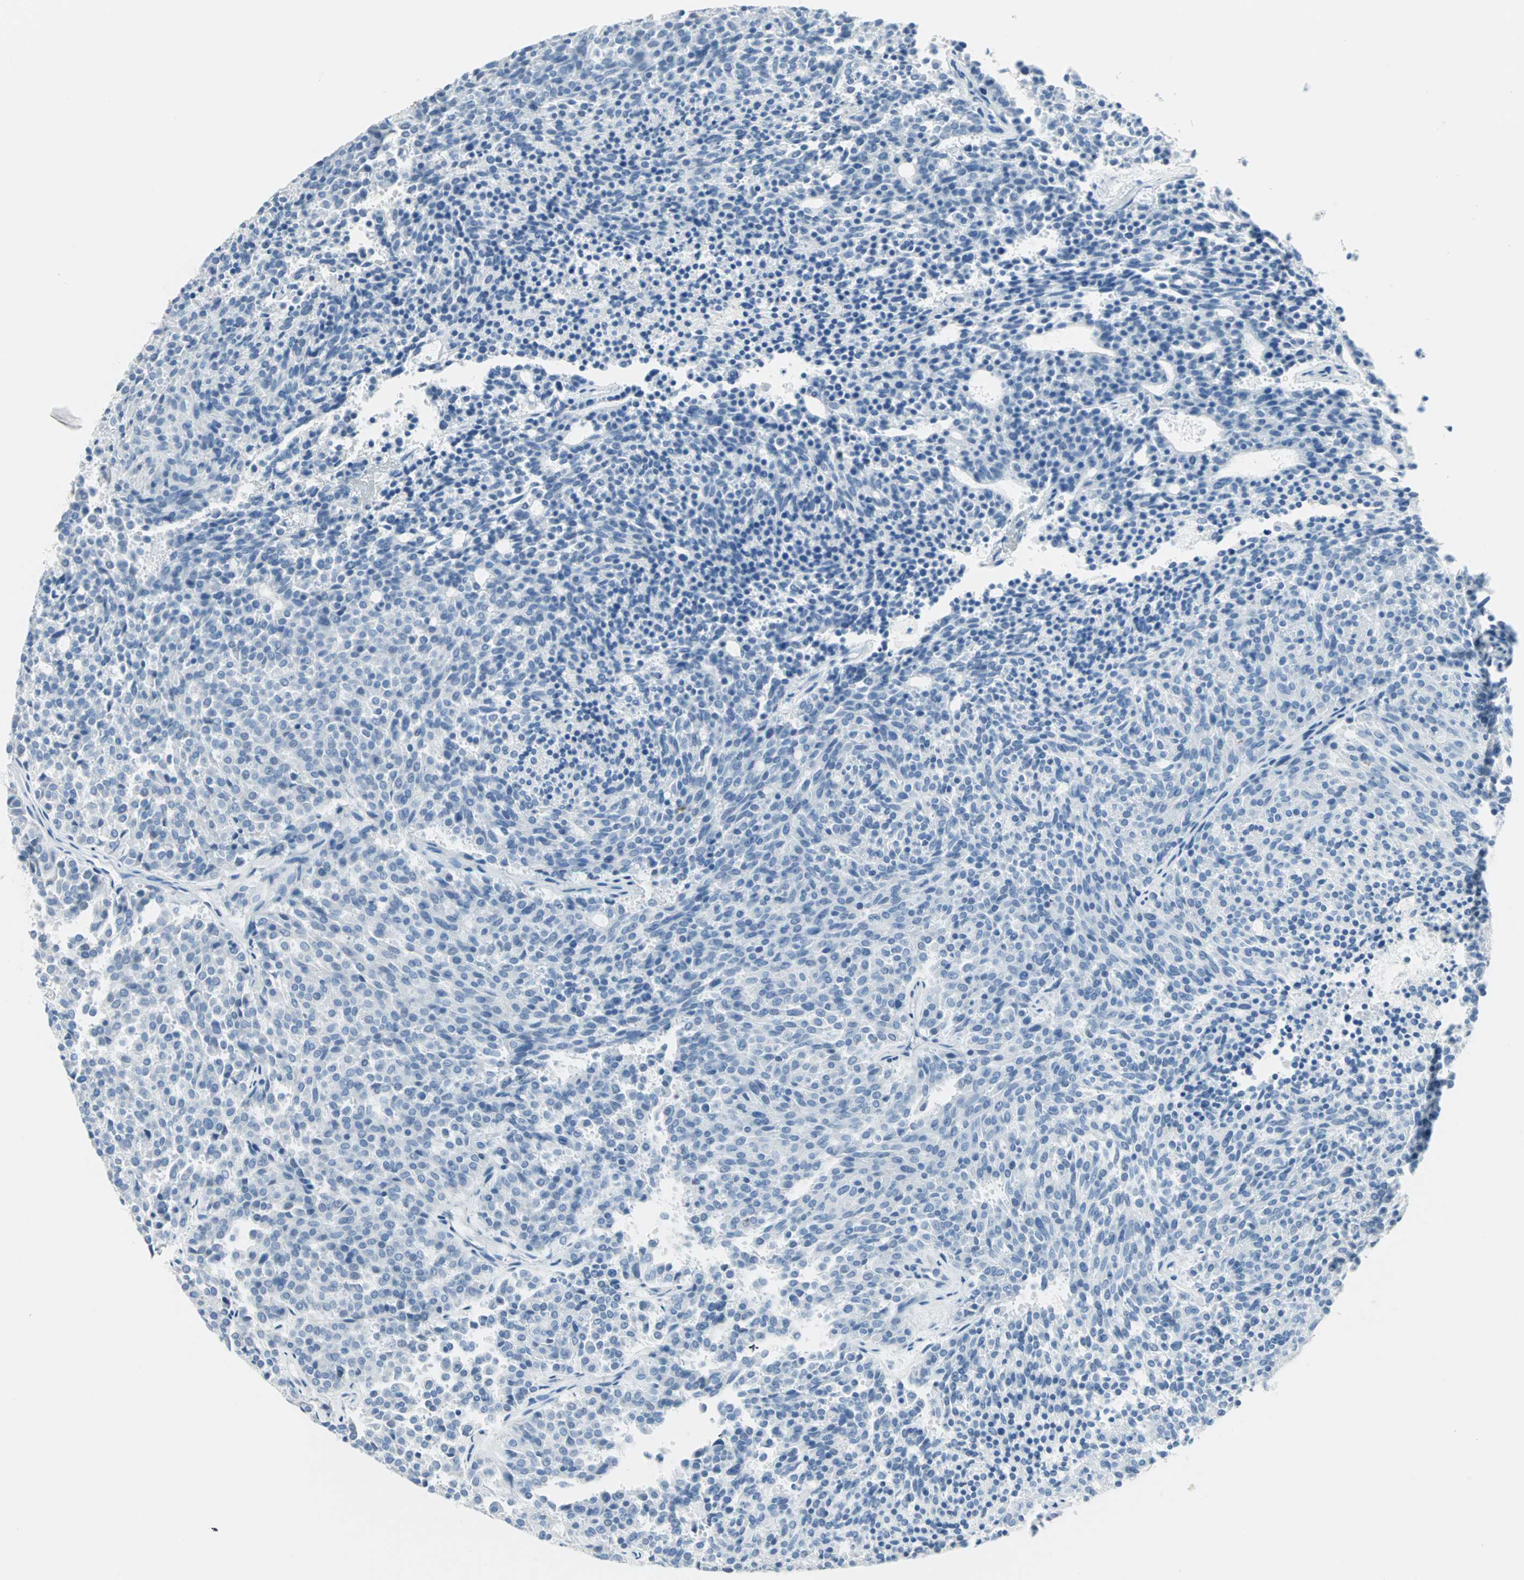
{"staining": {"intensity": "negative", "quantity": "none", "location": "none"}, "tissue": "carcinoid", "cell_type": "Tumor cells", "image_type": "cancer", "snomed": [{"axis": "morphology", "description": "Carcinoid, malignant, NOS"}, {"axis": "topography", "description": "Pancreas"}], "caption": "Tumor cells show no significant protein positivity in carcinoid (malignant). Brightfield microscopy of IHC stained with DAB (brown) and hematoxylin (blue), captured at high magnification.", "gene": "SULT1C2", "patient": {"sex": "female", "age": 54}}